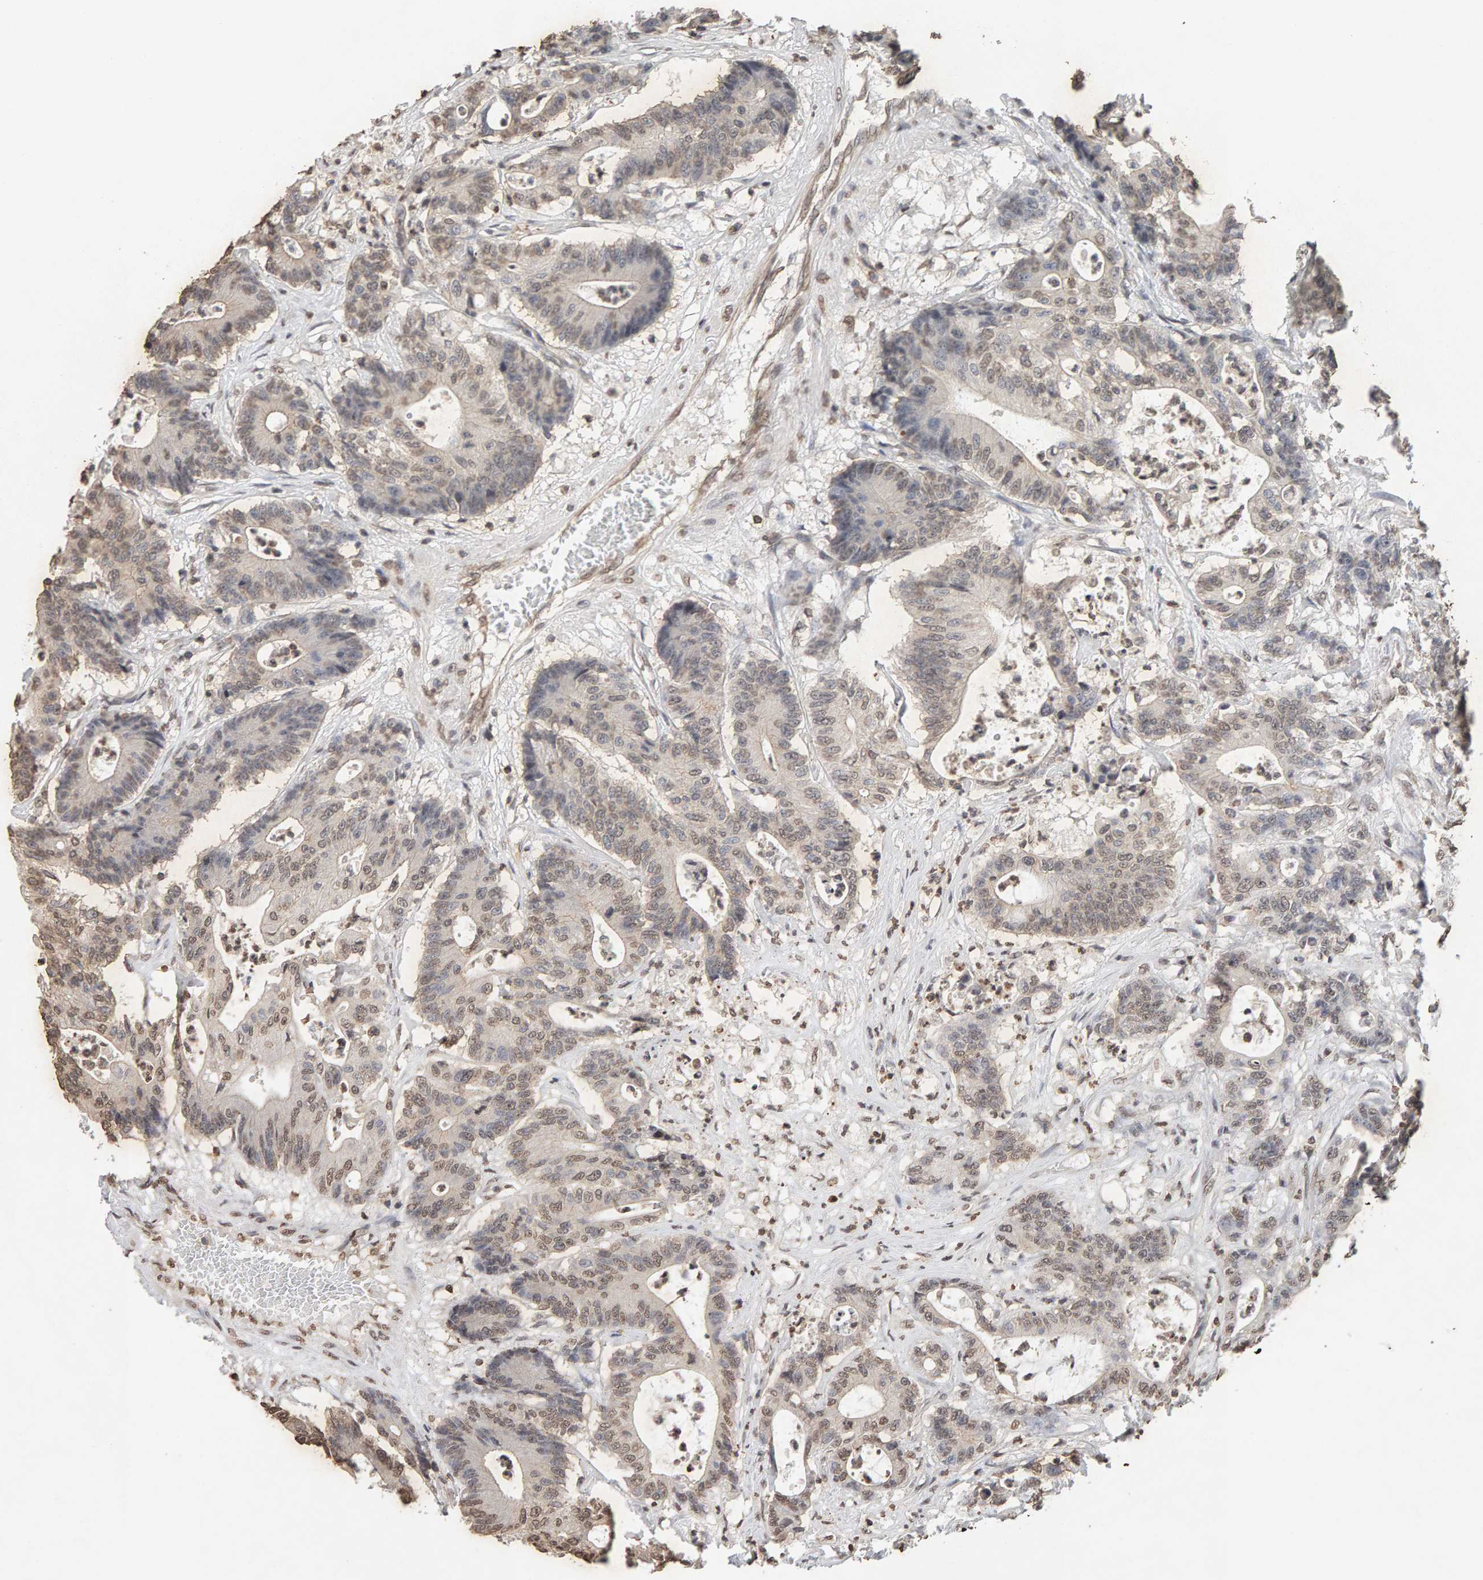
{"staining": {"intensity": "weak", "quantity": ">75%", "location": "nuclear"}, "tissue": "colorectal cancer", "cell_type": "Tumor cells", "image_type": "cancer", "snomed": [{"axis": "morphology", "description": "Adenocarcinoma, NOS"}, {"axis": "topography", "description": "Colon"}], "caption": "There is low levels of weak nuclear staining in tumor cells of adenocarcinoma (colorectal), as demonstrated by immunohistochemical staining (brown color).", "gene": "DNAJB5", "patient": {"sex": "female", "age": 84}}